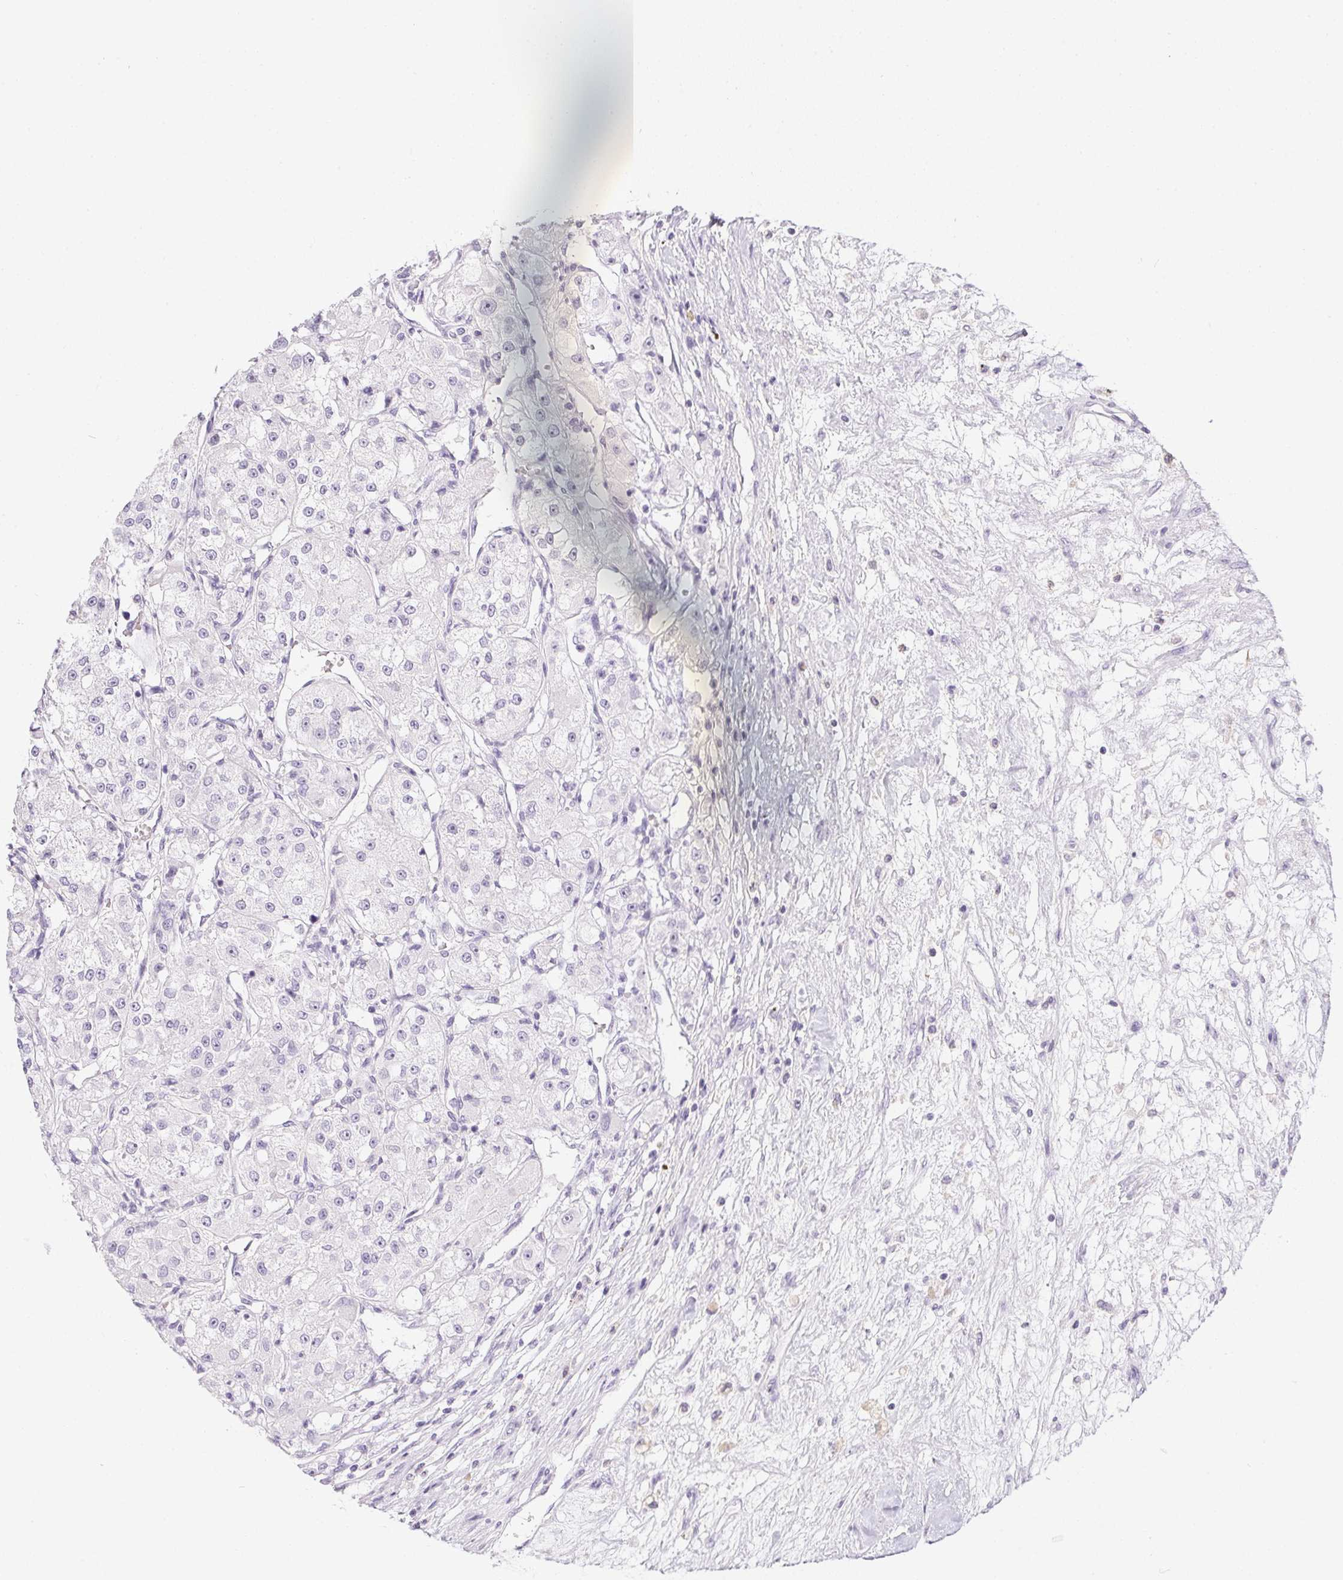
{"staining": {"intensity": "negative", "quantity": "none", "location": "none"}, "tissue": "renal cancer", "cell_type": "Tumor cells", "image_type": "cancer", "snomed": [{"axis": "morphology", "description": "Adenocarcinoma, NOS"}, {"axis": "topography", "description": "Kidney"}], "caption": "The immunohistochemistry image has no significant expression in tumor cells of adenocarcinoma (renal) tissue.", "gene": "PPY", "patient": {"sex": "female", "age": 63}}